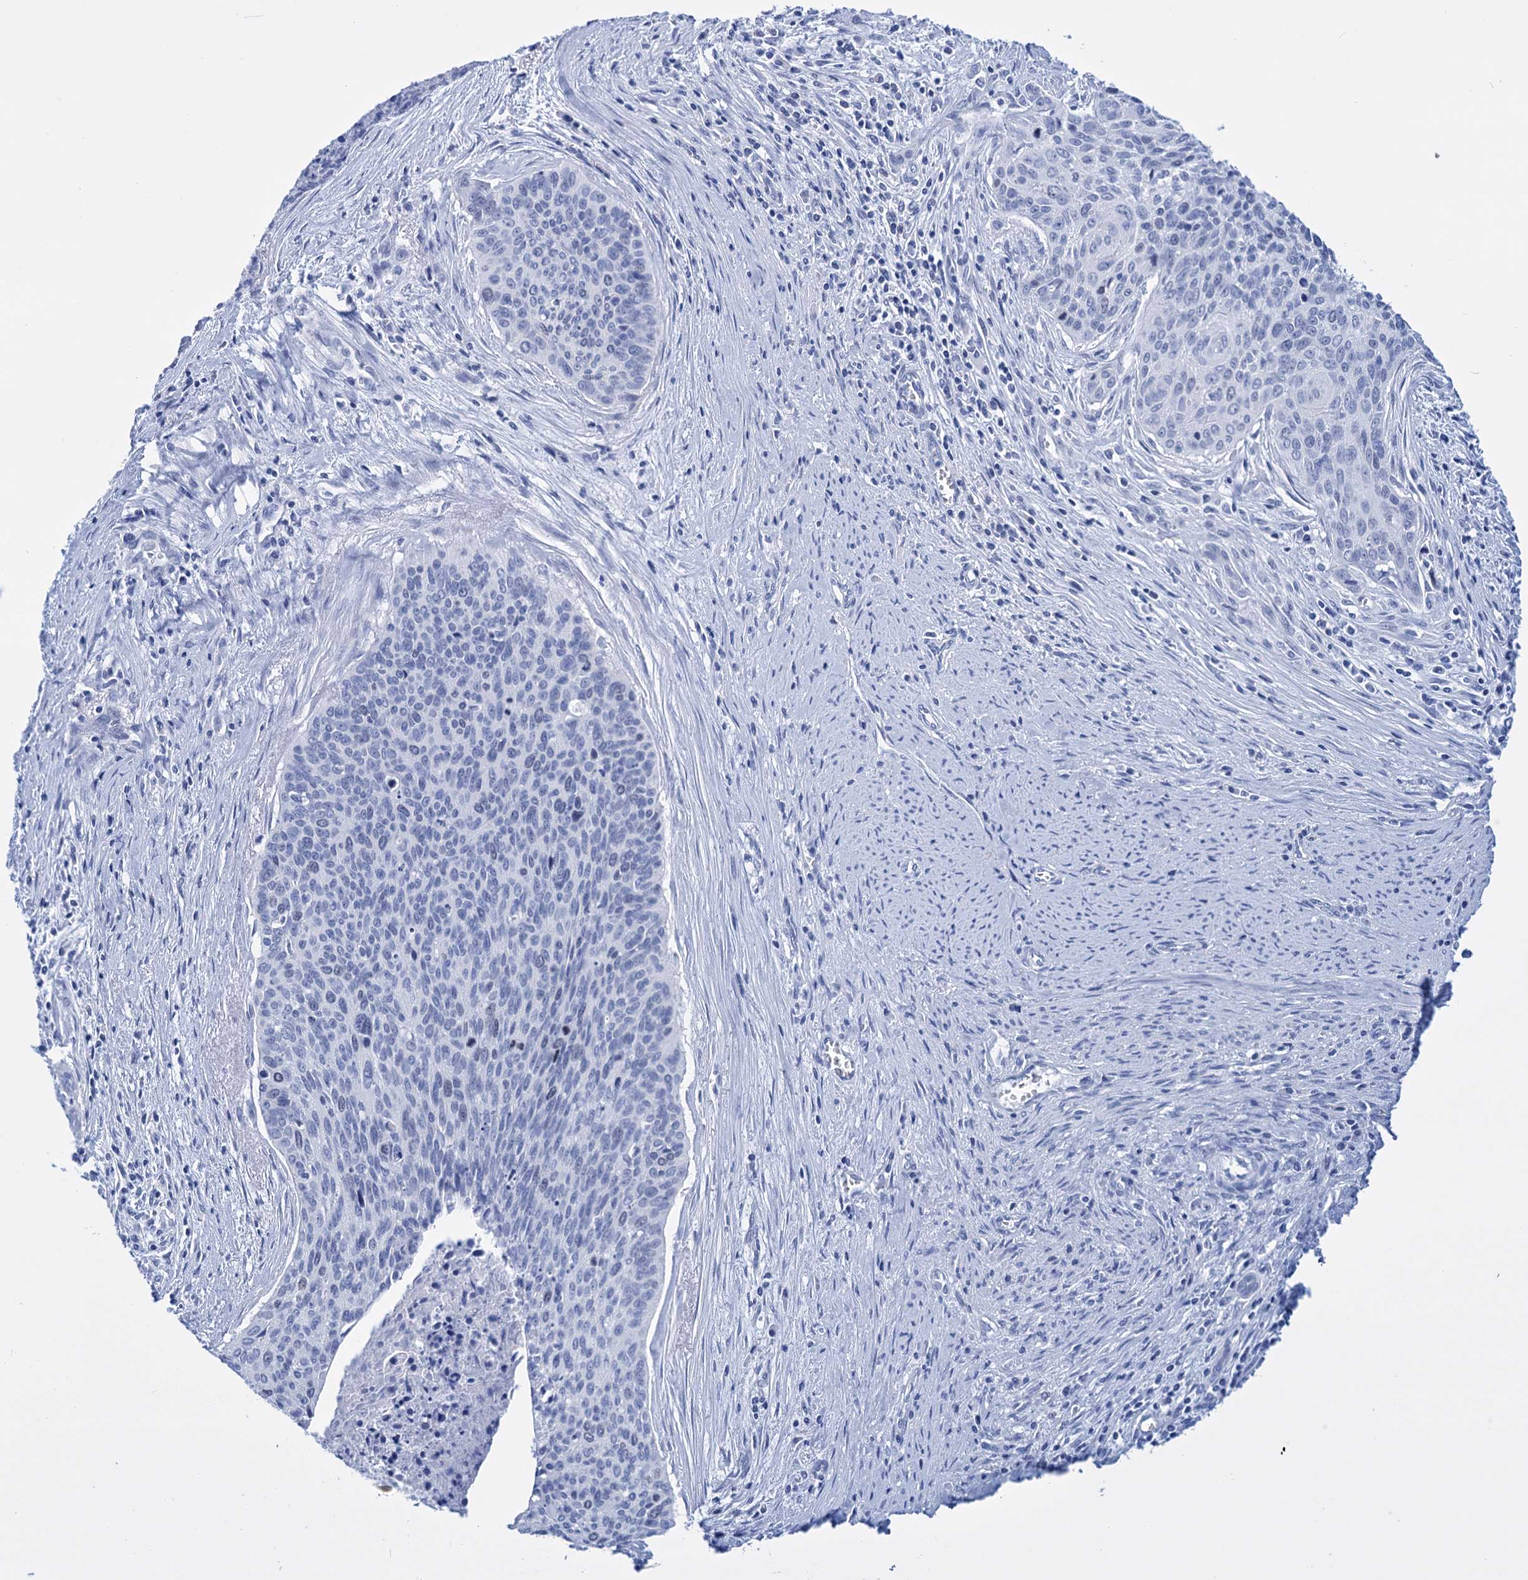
{"staining": {"intensity": "negative", "quantity": "none", "location": "none"}, "tissue": "cervical cancer", "cell_type": "Tumor cells", "image_type": "cancer", "snomed": [{"axis": "morphology", "description": "Squamous cell carcinoma, NOS"}, {"axis": "topography", "description": "Cervix"}], "caption": "This is an immunohistochemistry micrograph of squamous cell carcinoma (cervical). There is no expression in tumor cells.", "gene": "FBXW12", "patient": {"sex": "female", "age": 55}}